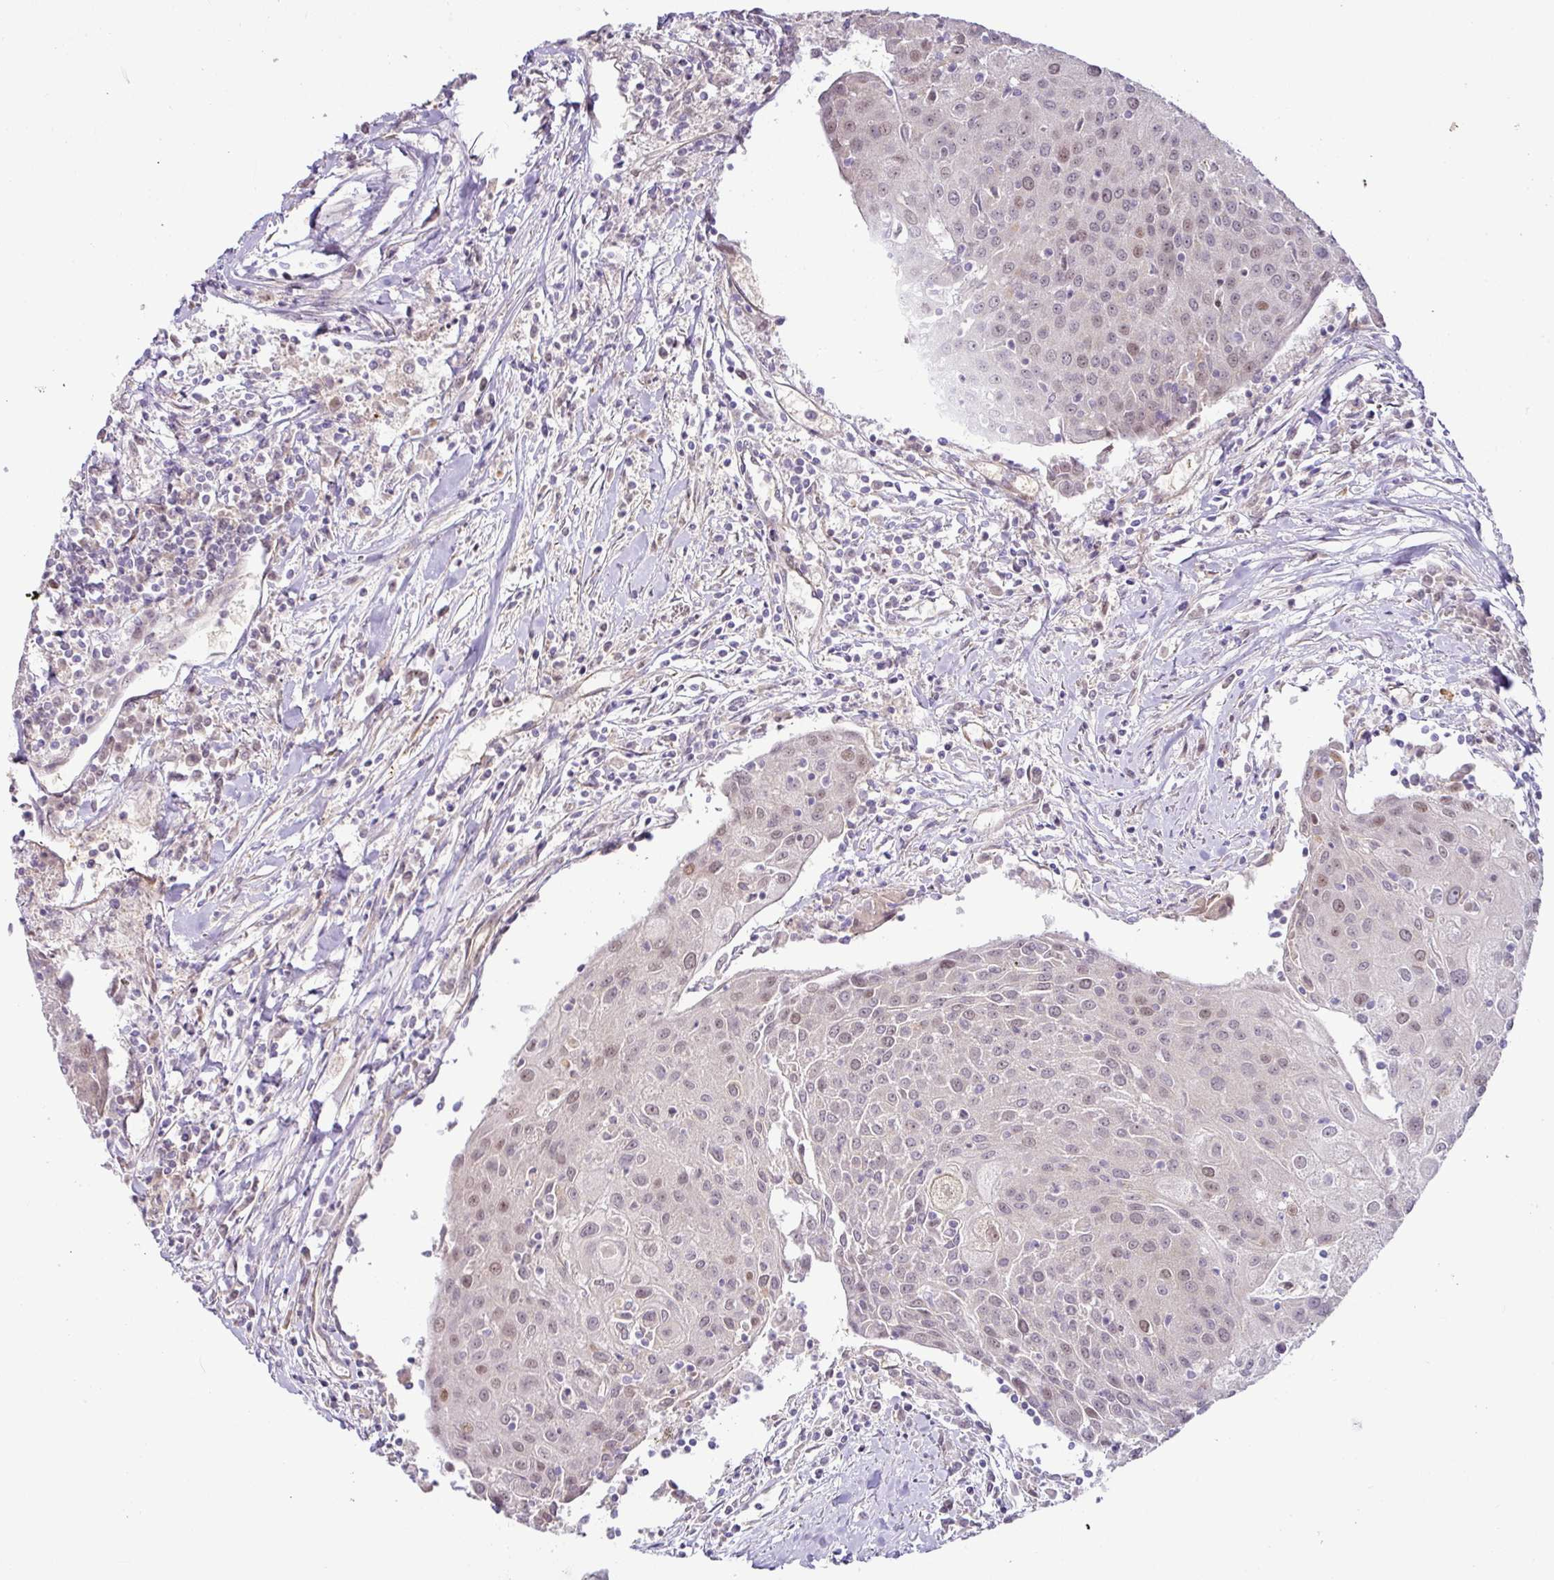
{"staining": {"intensity": "moderate", "quantity": "<25%", "location": "nuclear"}, "tissue": "urothelial cancer", "cell_type": "Tumor cells", "image_type": "cancer", "snomed": [{"axis": "morphology", "description": "Urothelial carcinoma, High grade"}, {"axis": "topography", "description": "Urinary bladder"}], "caption": "A micrograph of human high-grade urothelial carcinoma stained for a protein shows moderate nuclear brown staining in tumor cells.", "gene": "PARP2", "patient": {"sex": "female", "age": 85}}